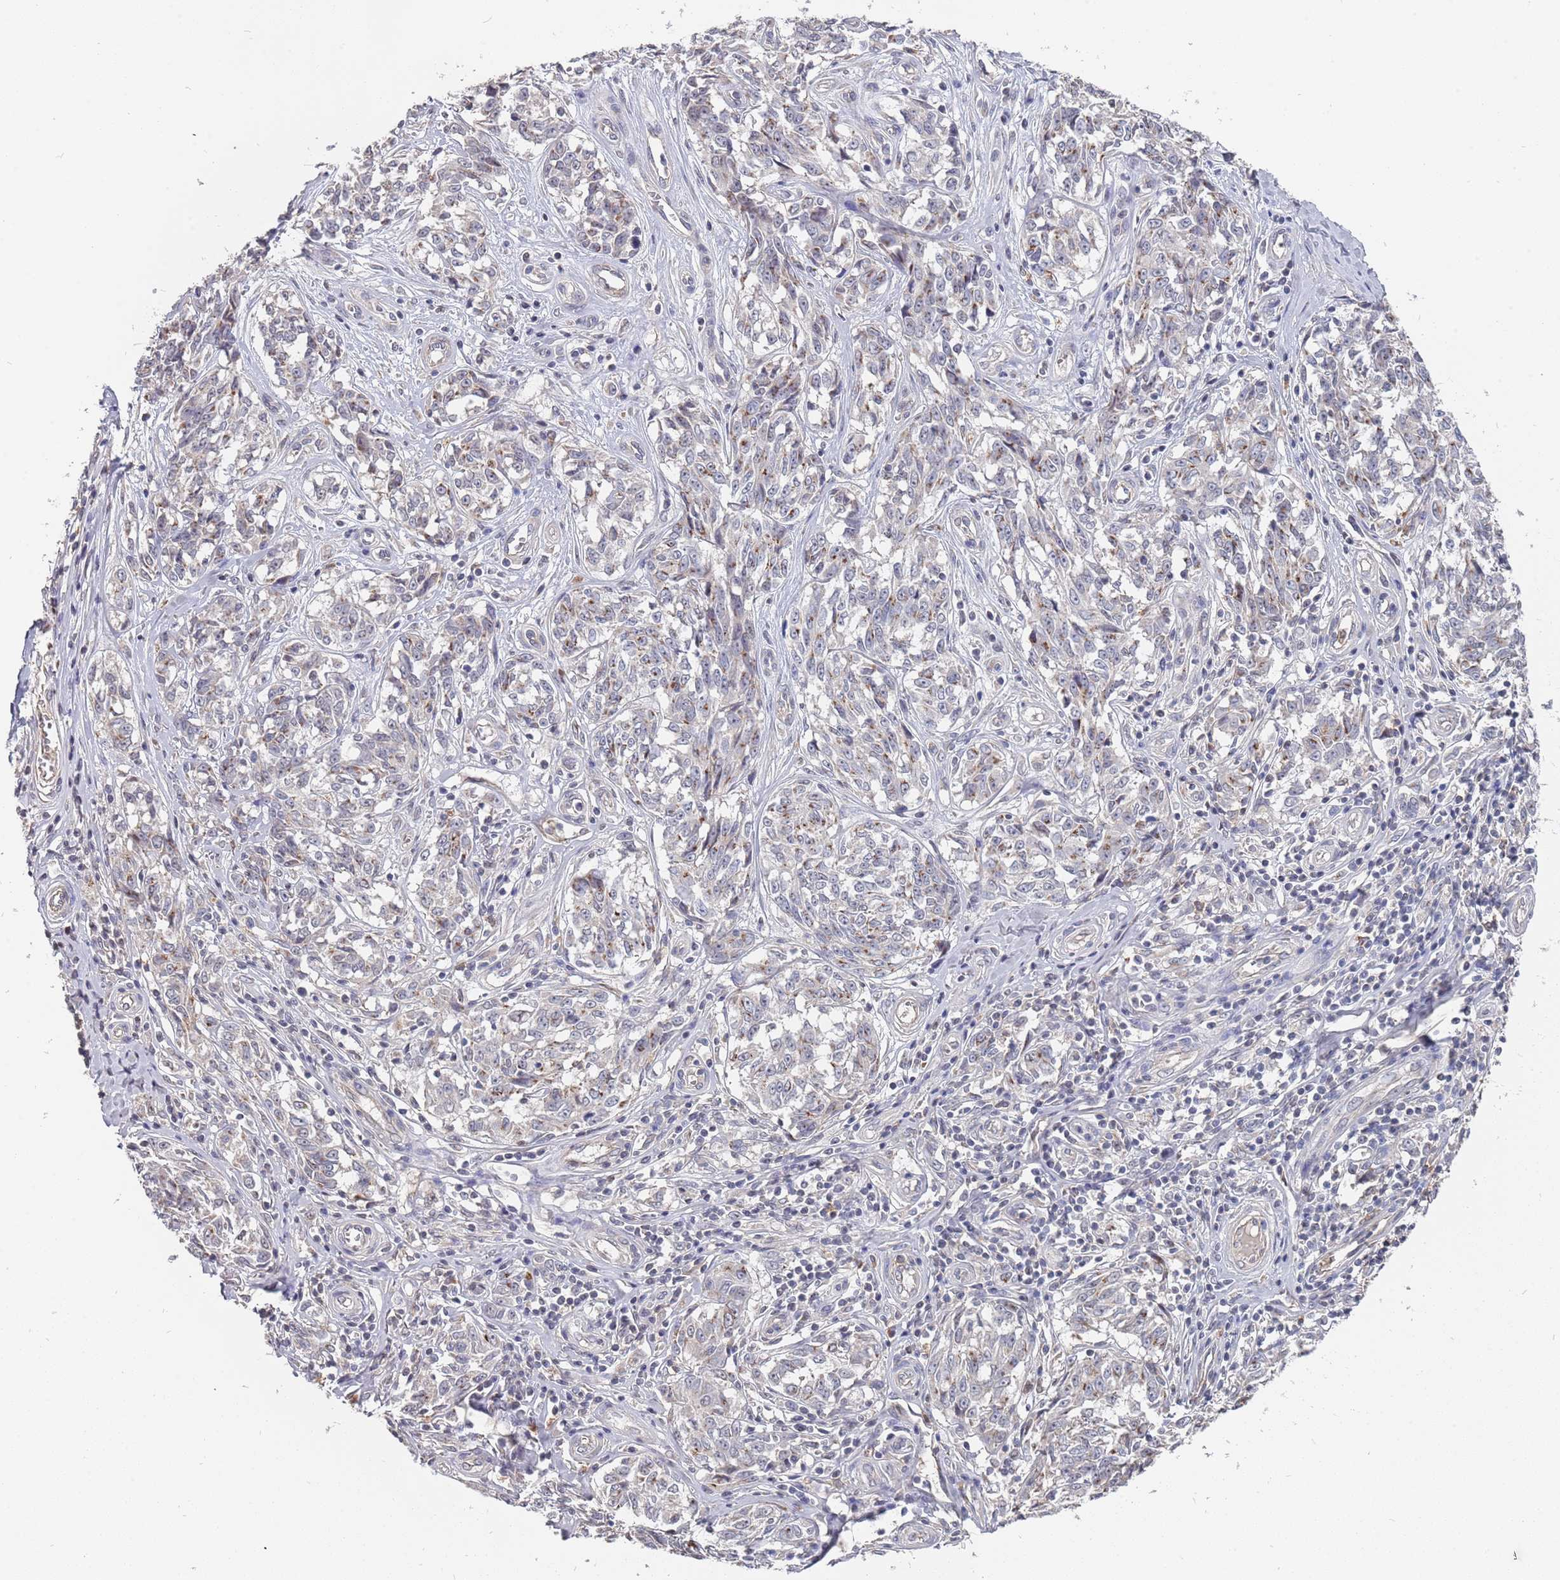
{"staining": {"intensity": "negative", "quantity": "none", "location": "none"}, "tissue": "melanoma", "cell_type": "Tumor cells", "image_type": "cancer", "snomed": [{"axis": "morphology", "description": "Normal tissue, NOS"}, {"axis": "morphology", "description": "Malignant melanoma, NOS"}, {"axis": "topography", "description": "Skin"}], "caption": "Human melanoma stained for a protein using IHC displays no positivity in tumor cells.", "gene": "TCEANC2", "patient": {"sex": "female", "age": 64}}